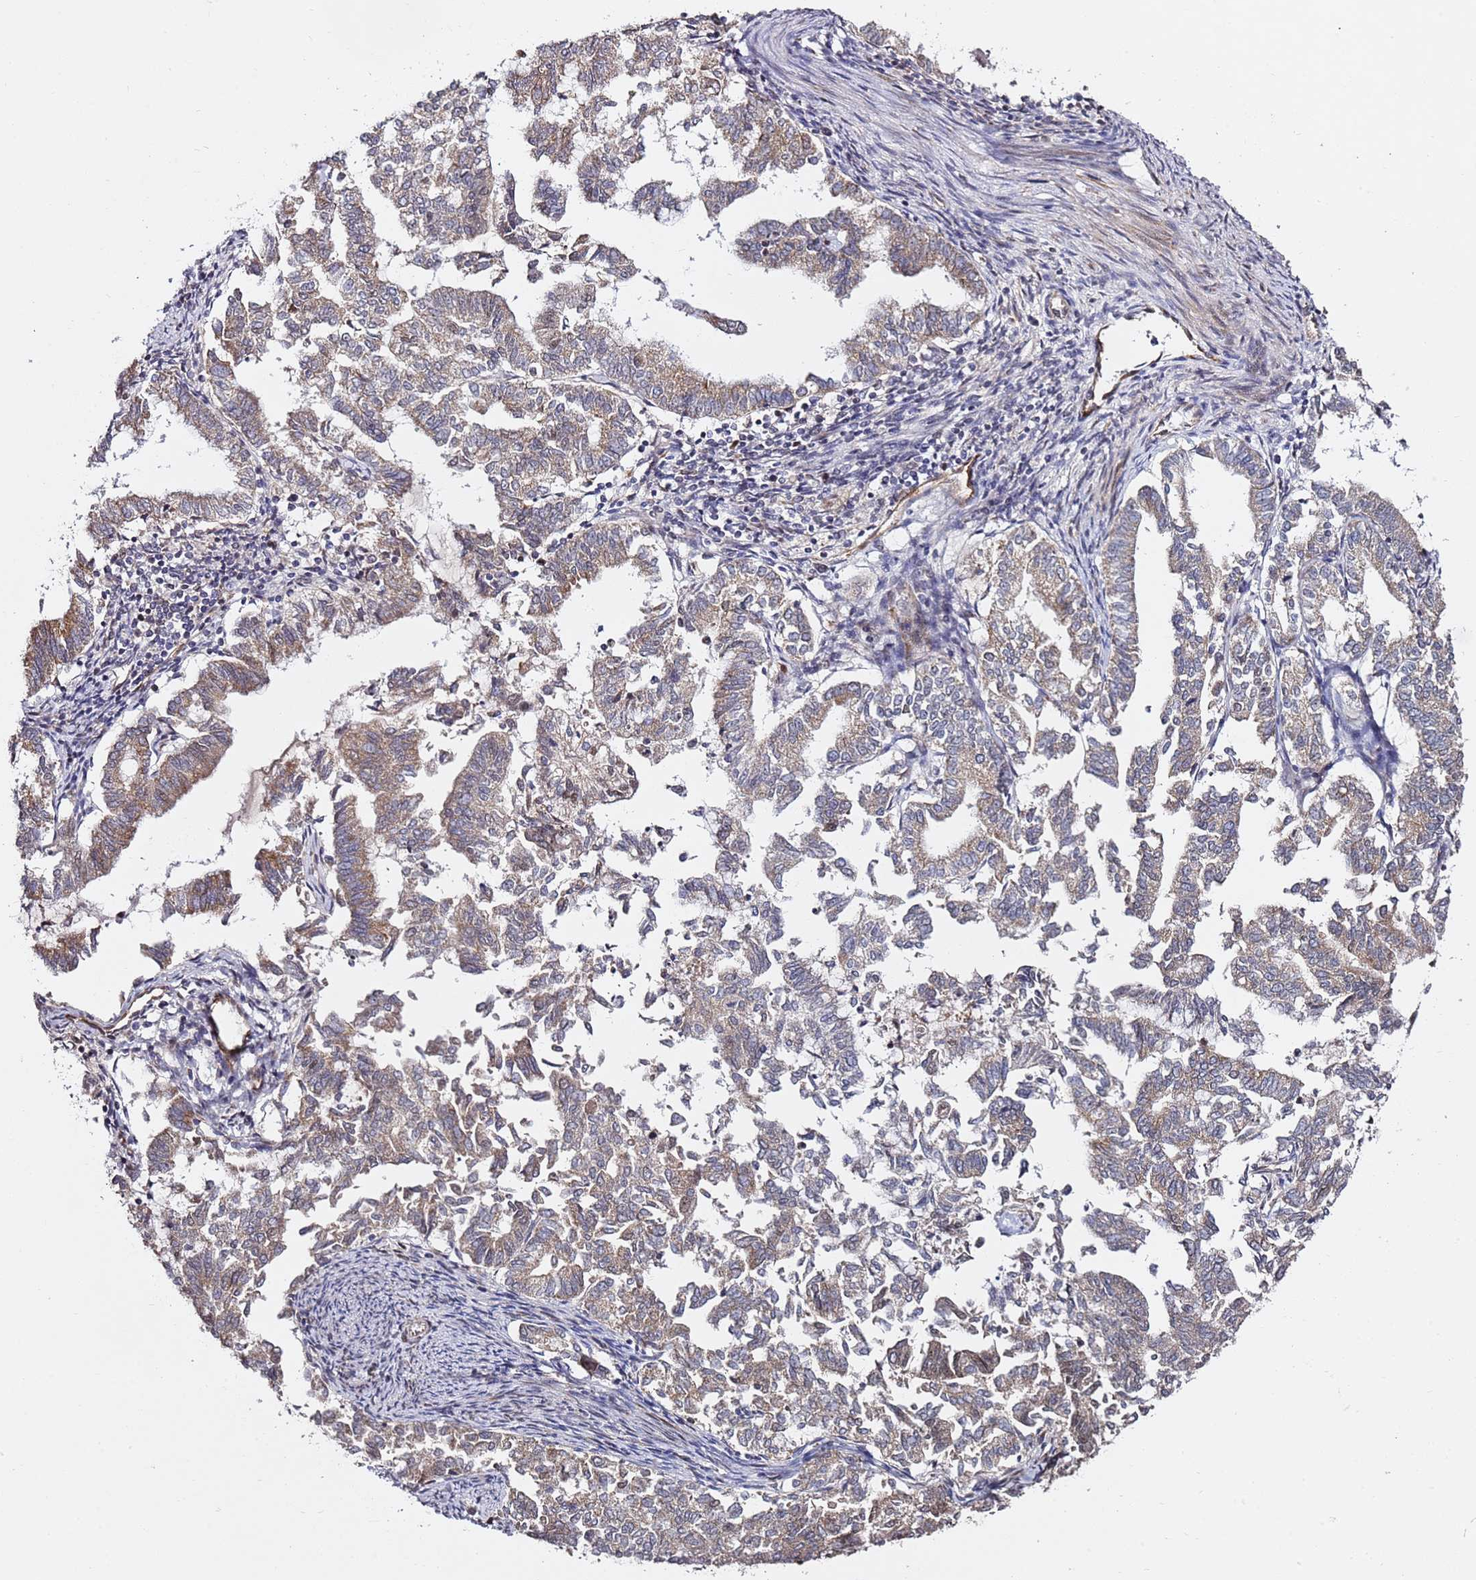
{"staining": {"intensity": "moderate", "quantity": "25%-75%", "location": "cytoplasmic/membranous"}, "tissue": "endometrial cancer", "cell_type": "Tumor cells", "image_type": "cancer", "snomed": [{"axis": "morphology", "description": "Adenocarcinoma, NOS"}, {"axis": "topography", "description": "Endometrium"}], "caption": "Protein staining demonstrates moderate cytoplasmic/membranous expression in approximately 25%-75% of tumor cells in adenocarcinoma (endometrial). (brown staining indicates protein expression, while blue staining denotes nuclei).", "gene": "TP53AIP1", "patient": {"sex": "female", "age": 79}}